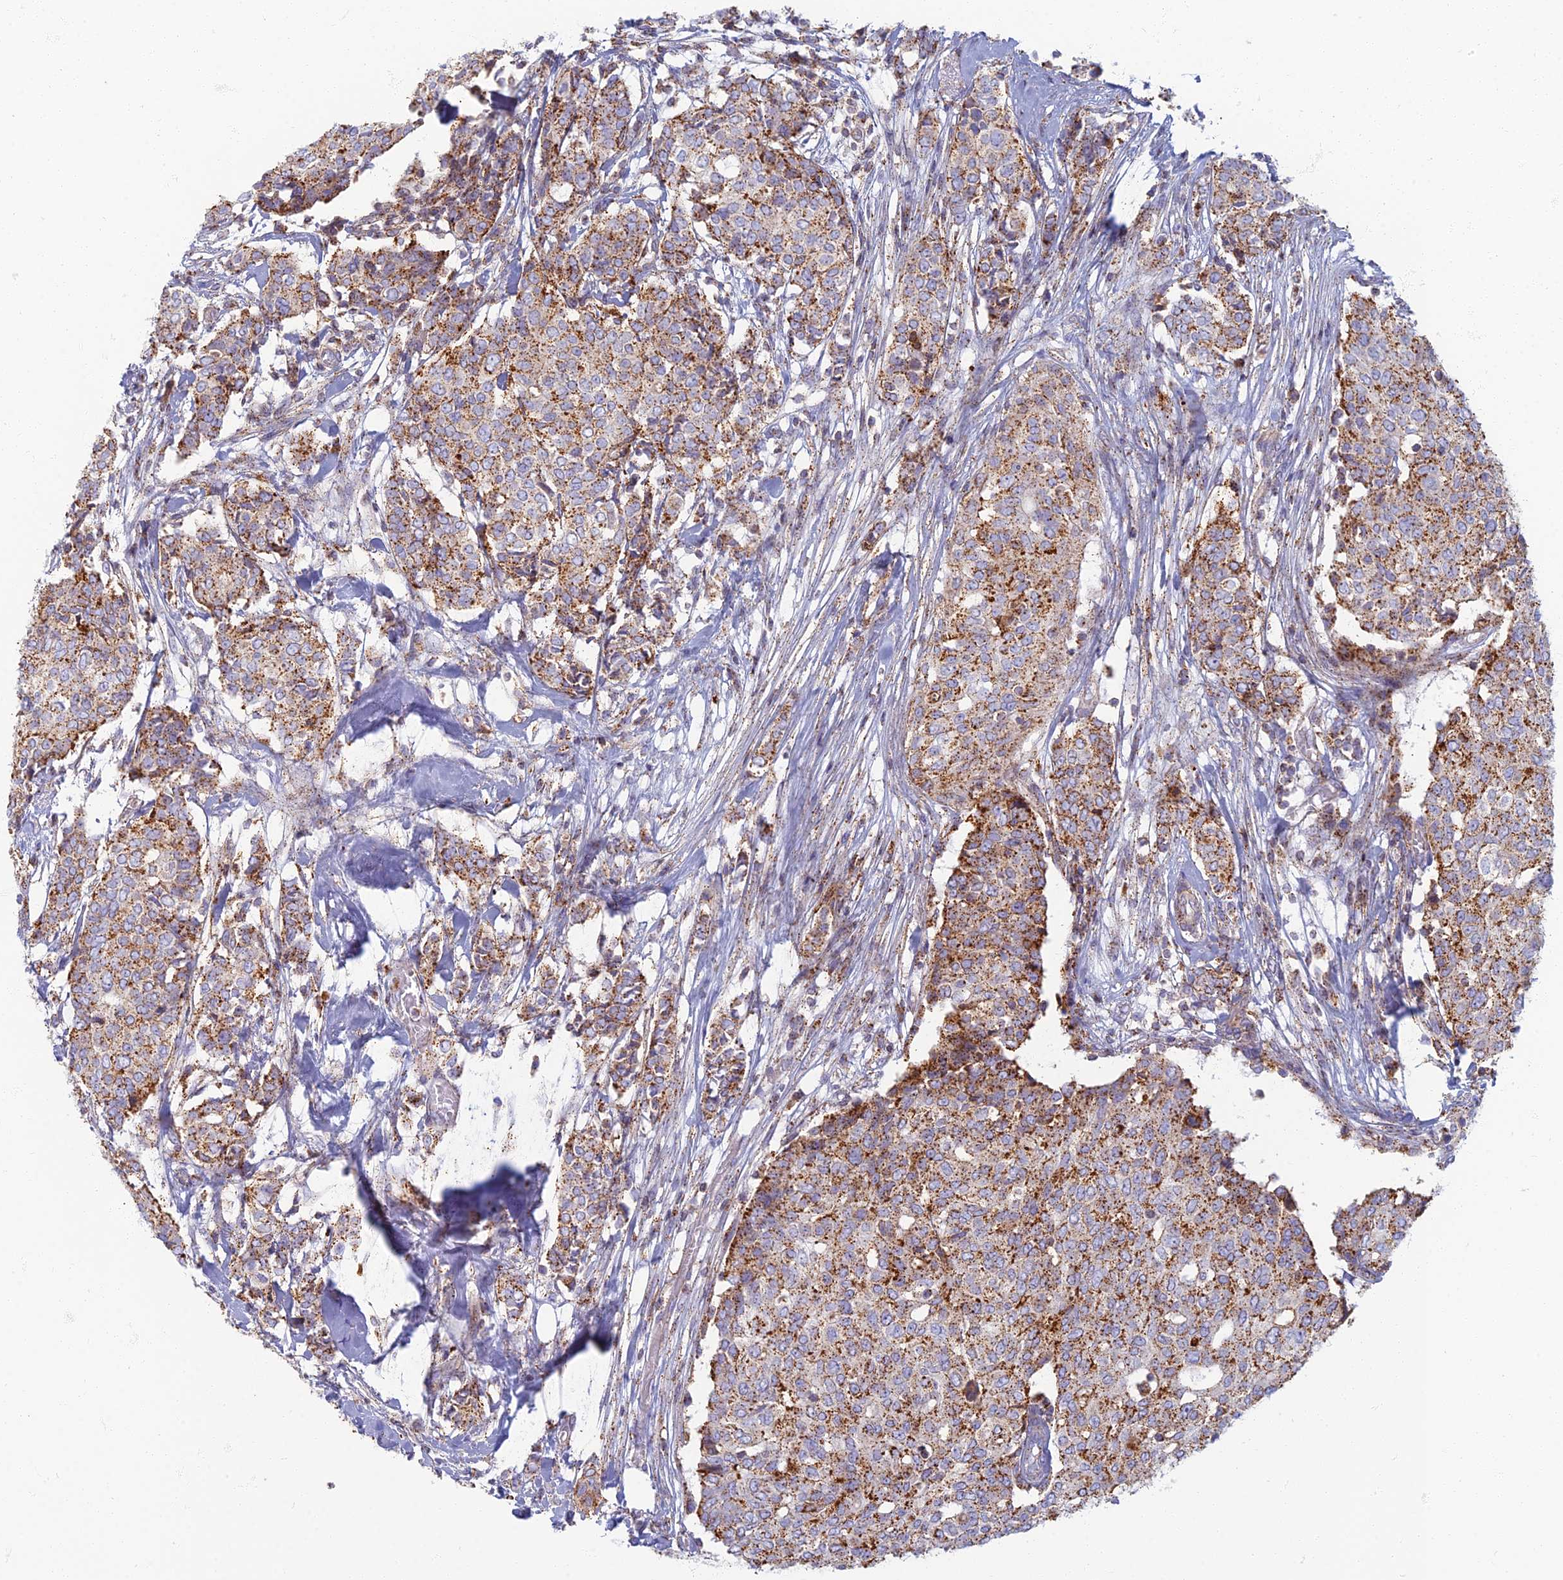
{"staining": {"intensity": "moderate", "quantity": ">75%", "location": "cytoplasmic/membranous"}, "tissue": "breast cancer", "cell_type": "Tumor cells", "image_type": "cancer", "snomed": [{"axis": "morphology", "description": "Lobular carcinoma"}, {"axis": "topography", "description": "Breast"}], "caption": "Brown immunohistochemical staining in human breast cancer (lobular carcinoma) shows moderate cytoplasmic/membranous expression in about >75% of tumor cells.", "gene": "CHMP4B", "patient": {"sex": "female", "age": 51}}